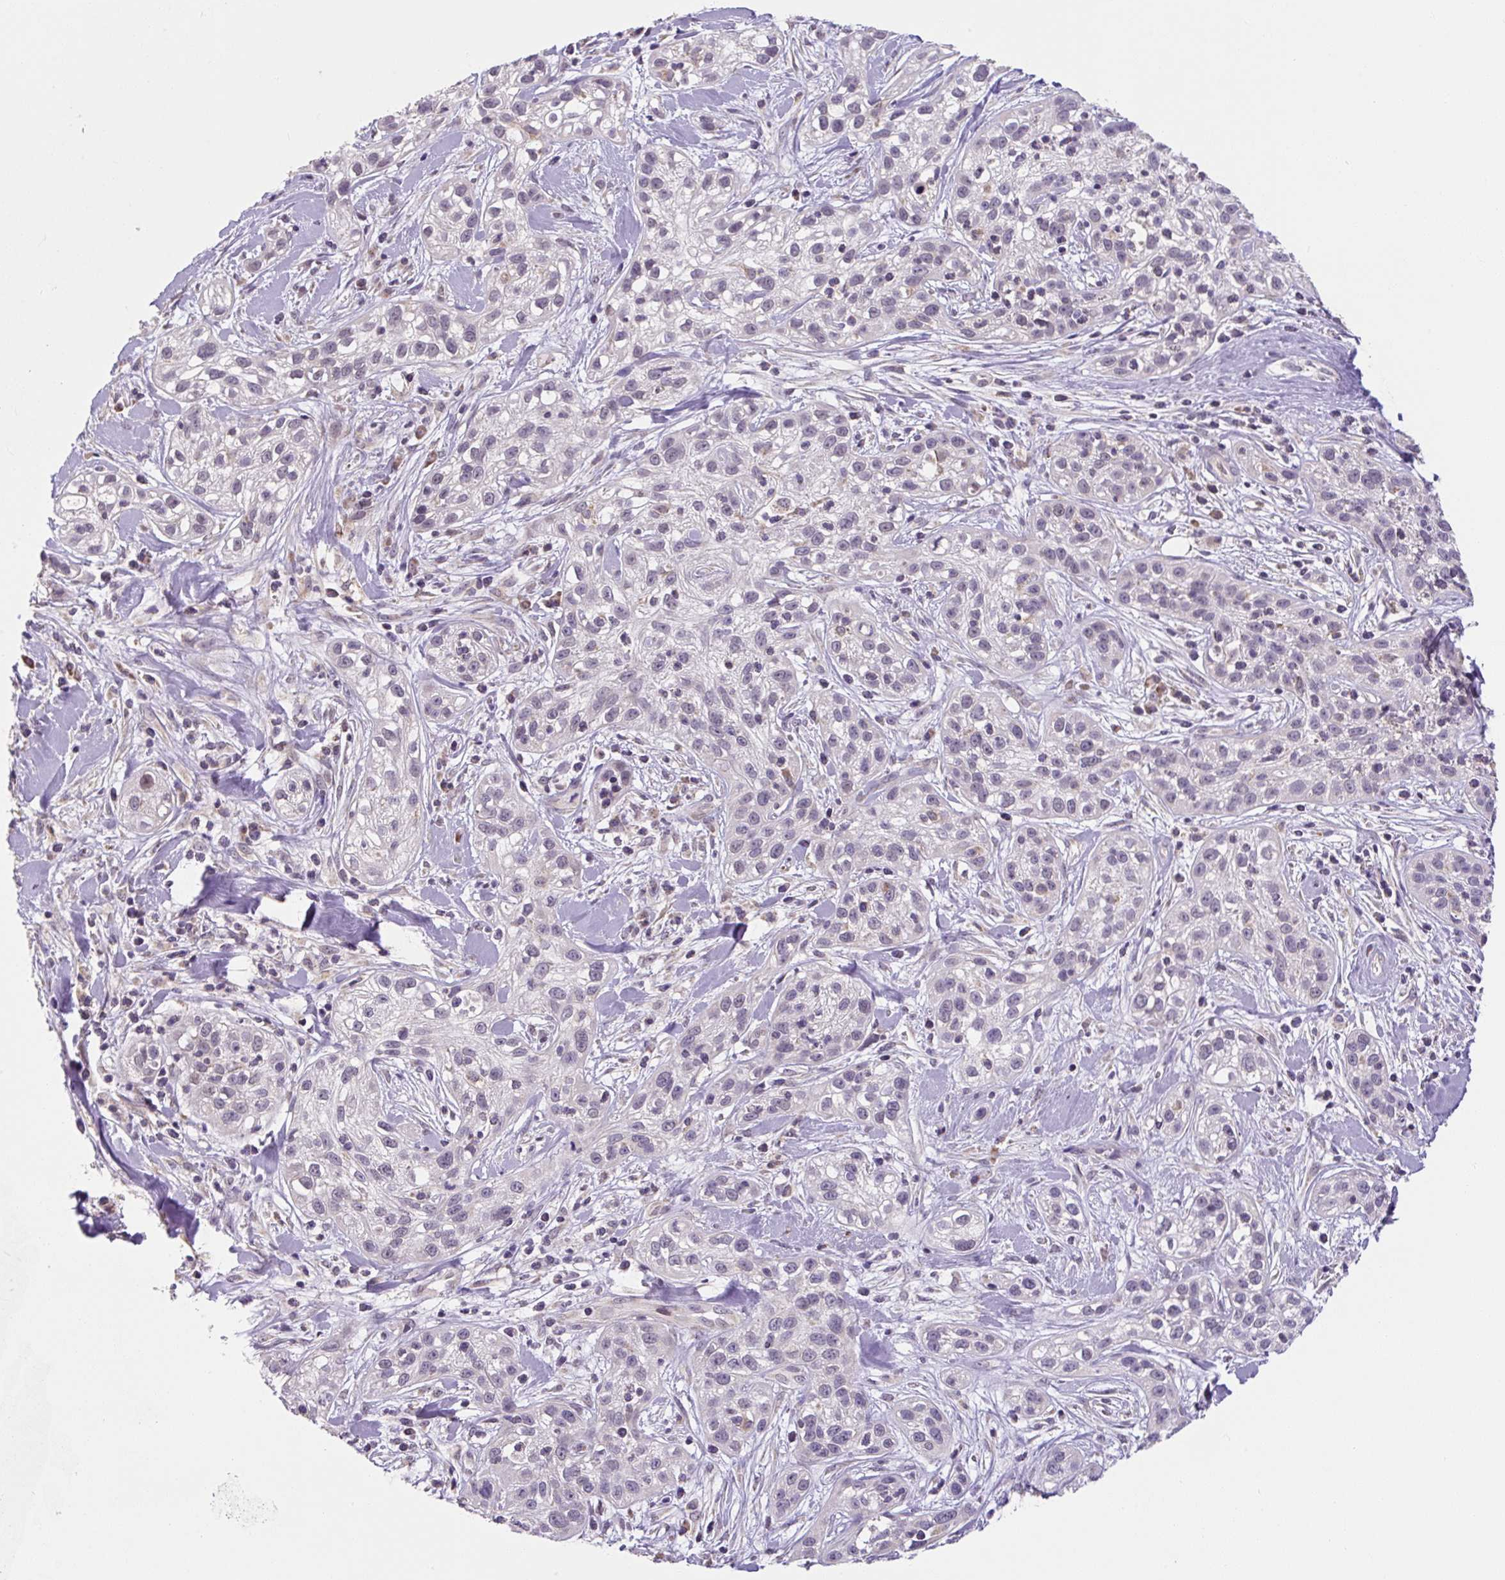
{"staining": {"intensity": "negative", "quantity": "none", "location": "none"}, "tissue": "skin cancer", "cell_type": "Tumor cells", "image_type": "cancer", "snomed": [{"axis": "morphology", "description": "Squamous cell carcinoma, NOS"}, {"axis": "topography", "description": "Skin"}], "caption": "Tumor cells show no significant staining in skin cancer (squamous cell carcinoma).", "gene": "MFSD9", "patient": {"sex": "male", "age": 82}}